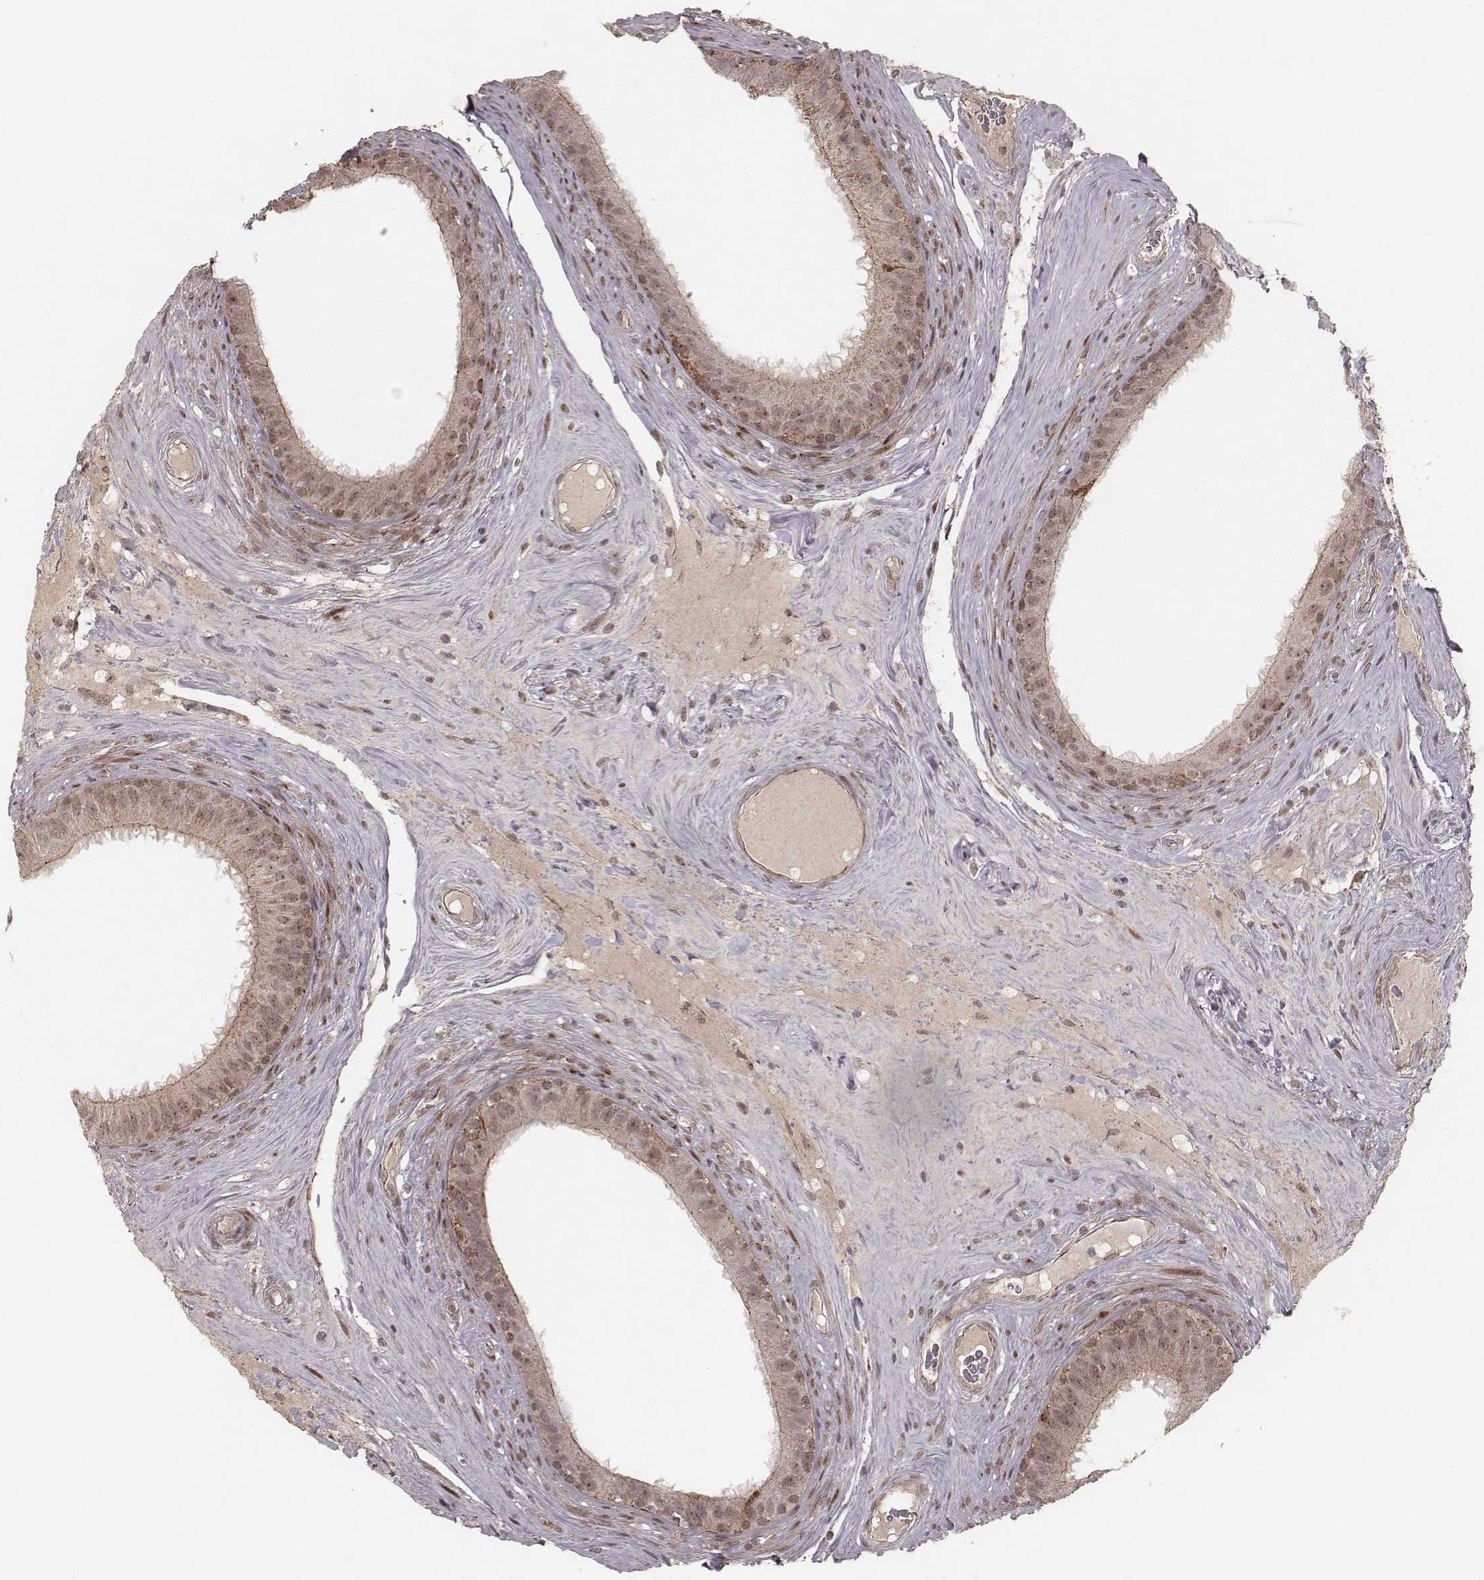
{"staining": {"intensity": "weak", "quantity": ">75%", "location": "cytoplasmic/membranous"}, "tissue": "epididymis", "cell_type": "Glandular cells", "image_type": "normal", "snomed": [{"axis": "morphology", "description": "Normal tissue, NOS"}, {"axis": "topography", "description": "Epididymis"}], "caption": "Immunohistochemistry (IHC) image of unremarkable human epididymis stained for a protein (brown), which shows low levels of weak cytoplasmic/membranous positivity in approximately >75% of glandular cells.", "gene": "NDUFA7", "patient": {"sex": "male", "age": 59}}